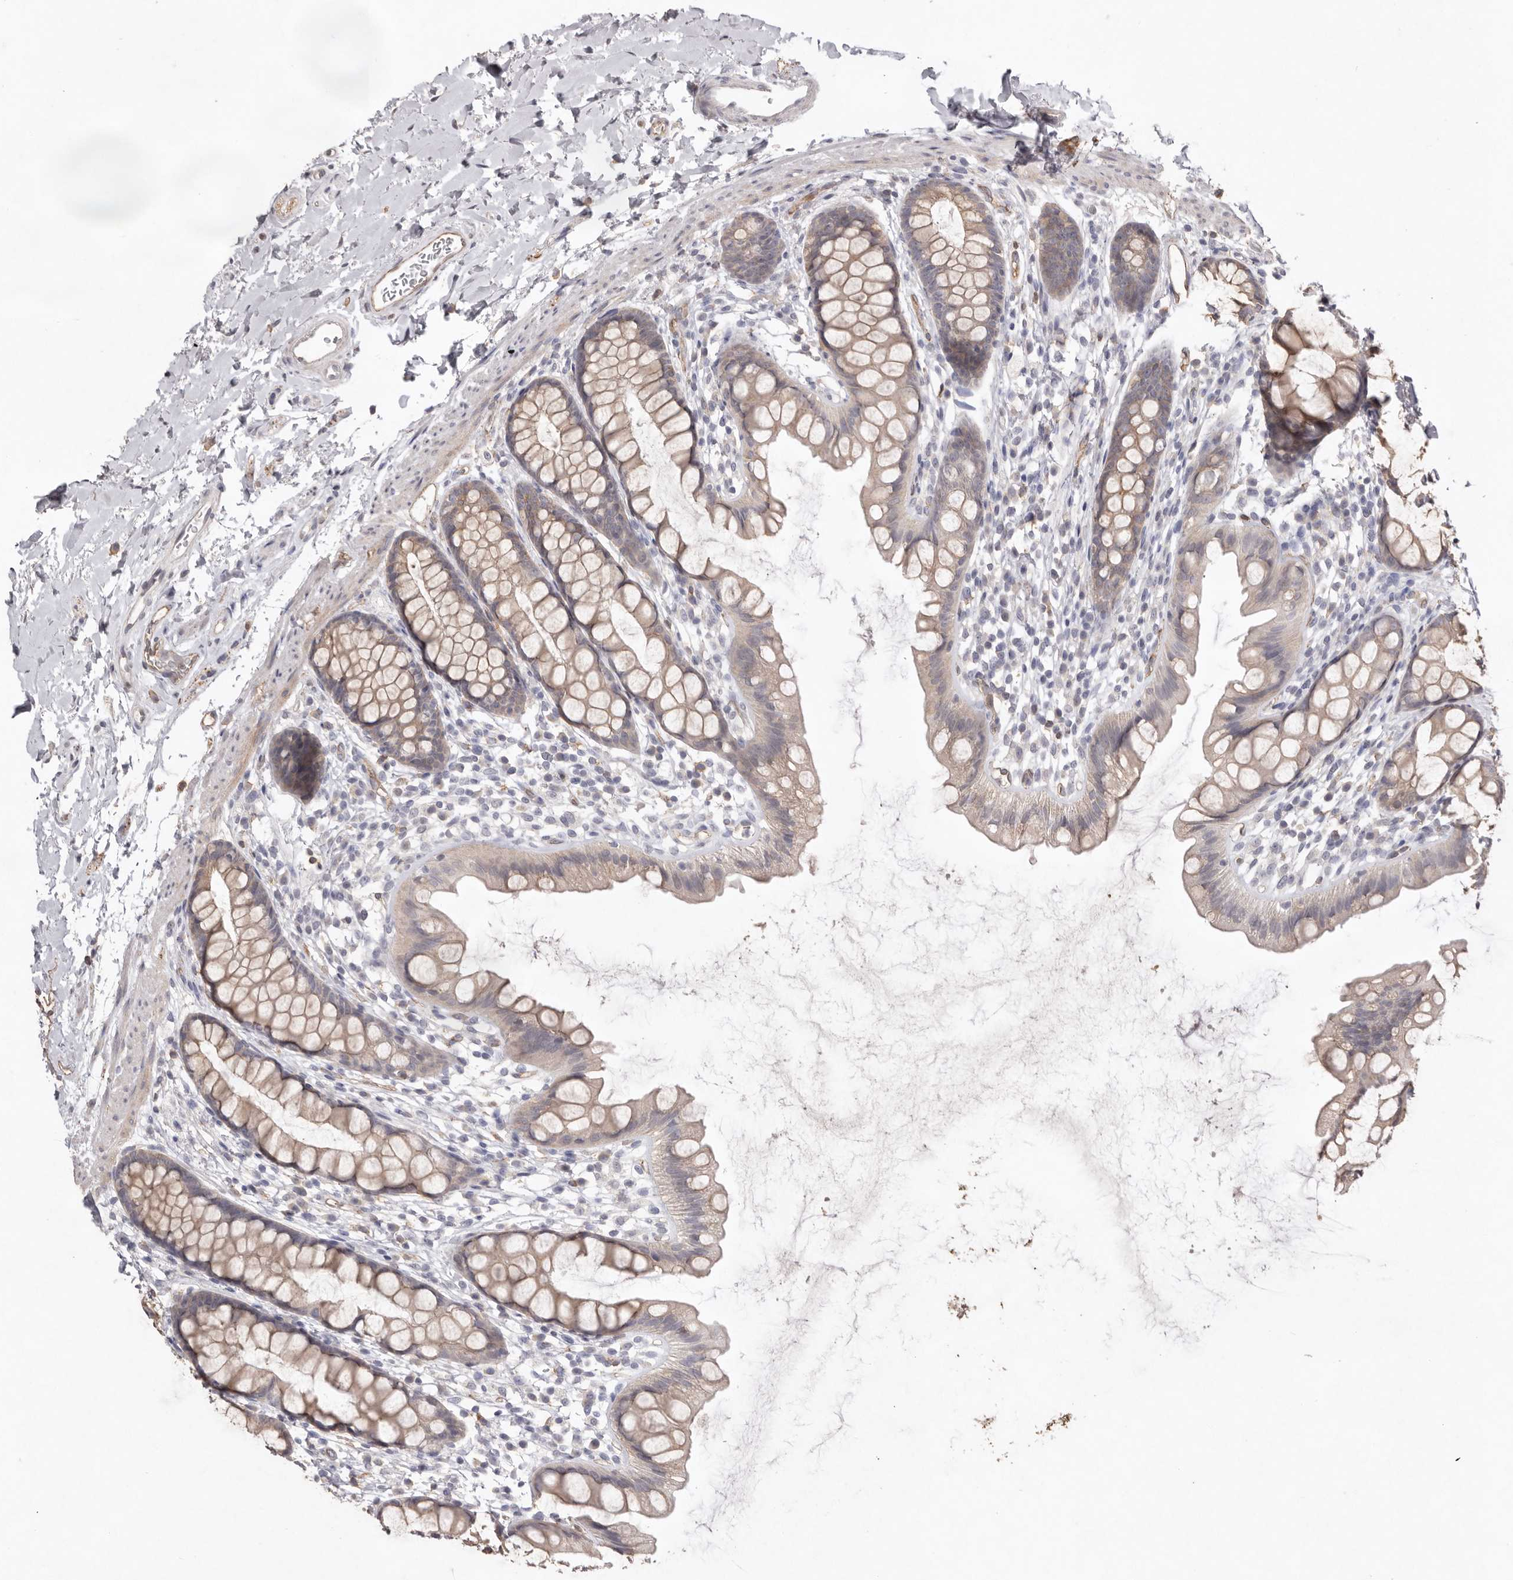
{"staining": {"intensity": "moderate", "quantity": ">75%", "location": "cytoplasmic/membranous"}, "tissue": "rectum", "cell_type": "Glandular cells", "image_type": "normal", "snomed": [{"axis": "morphology", "description": "Normal tissue, NOS"}, {"axis": "topography", "description": "Rectum"}], "caption": "A medium amount of moderate cytoplasmic/membranous expression is present in about >75% of glandular cells in normal rectum.", "gene": "ZYG11B", "patient": {"sex": "female", "age": 65}}